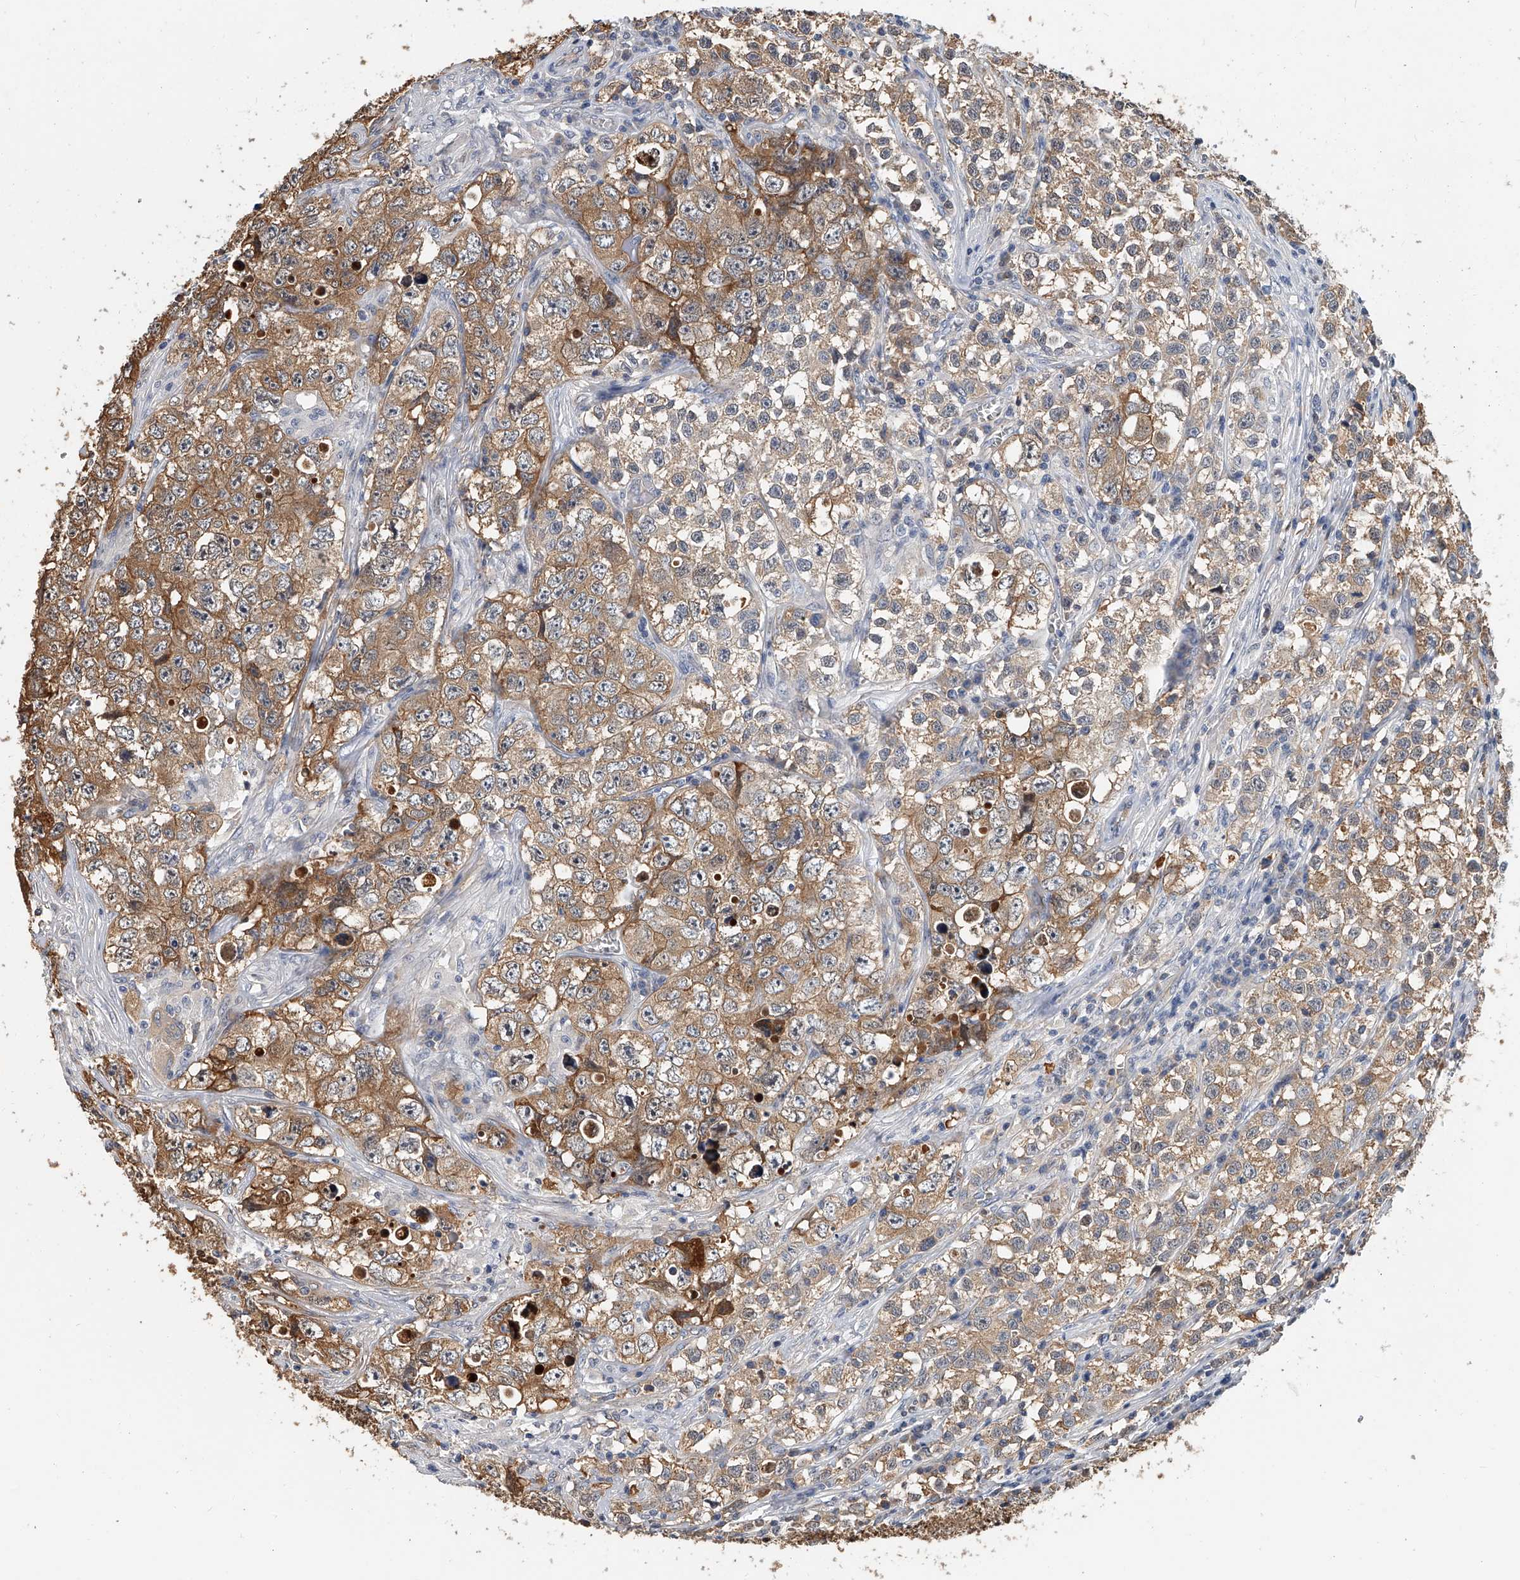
{"staining": {"intensity": "moderate", "quantity": ">75%", "location": "cytoplasmic/membranous"}, "tissue": "testis cancer", "cell_type": "Tumor cells", "image_type": "cancer", "snomed": [{"axis": "morphology", "description": "Seminoma, NOS"}, {"axis": "morphology", "description": "Carcinoma, Embryonal, NOS"}, {"axis": "topography", "description": "Testis"}], "caption": "Human seminoma (testis) stained with a protein marker exhibits moderate staining in tumor cells.", "gene": "CD200", "patient": {"sex": "male", "age": 43}}